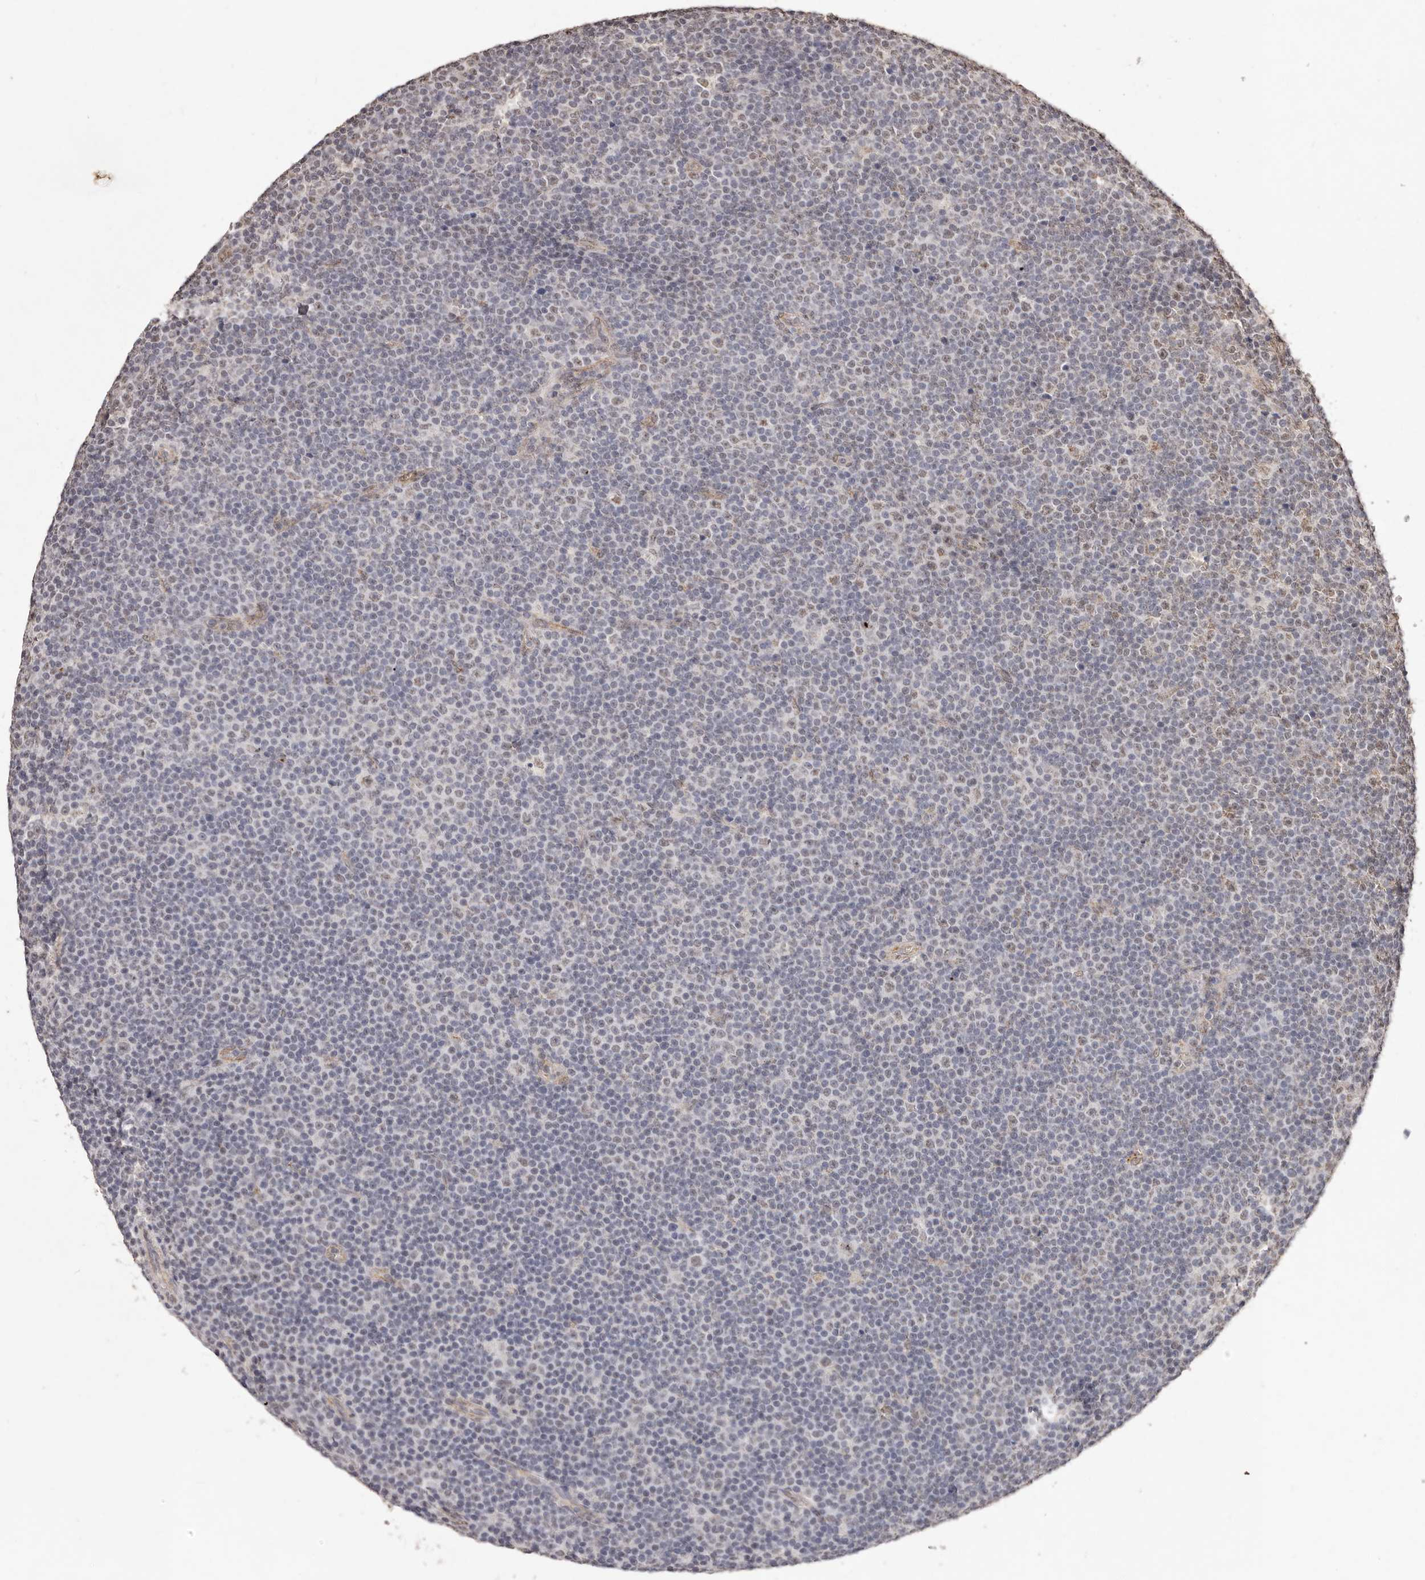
{"staining": {"intensity": "weak", "quantity": "<25%", "location": "nuclear"}, "tissue": "lymphoma", "cell_type": "Tumor cells", "image_type": "cancer", "snomed": [{"axis": "morphology", "description": "Malignant lymphoma, non-Hodgkin's type, Low grade"}, {"axis": "topography", "description": "Lymph node"}], "caption": "Tumor cells are negative for protein expression in human low-grade malignant lymphoma, non-Hodgkin's type. (DAB immunohistochemistry, high magnification).", "gene": "RPS6KA5", "patient": {"sex": "female", "age": 67}}